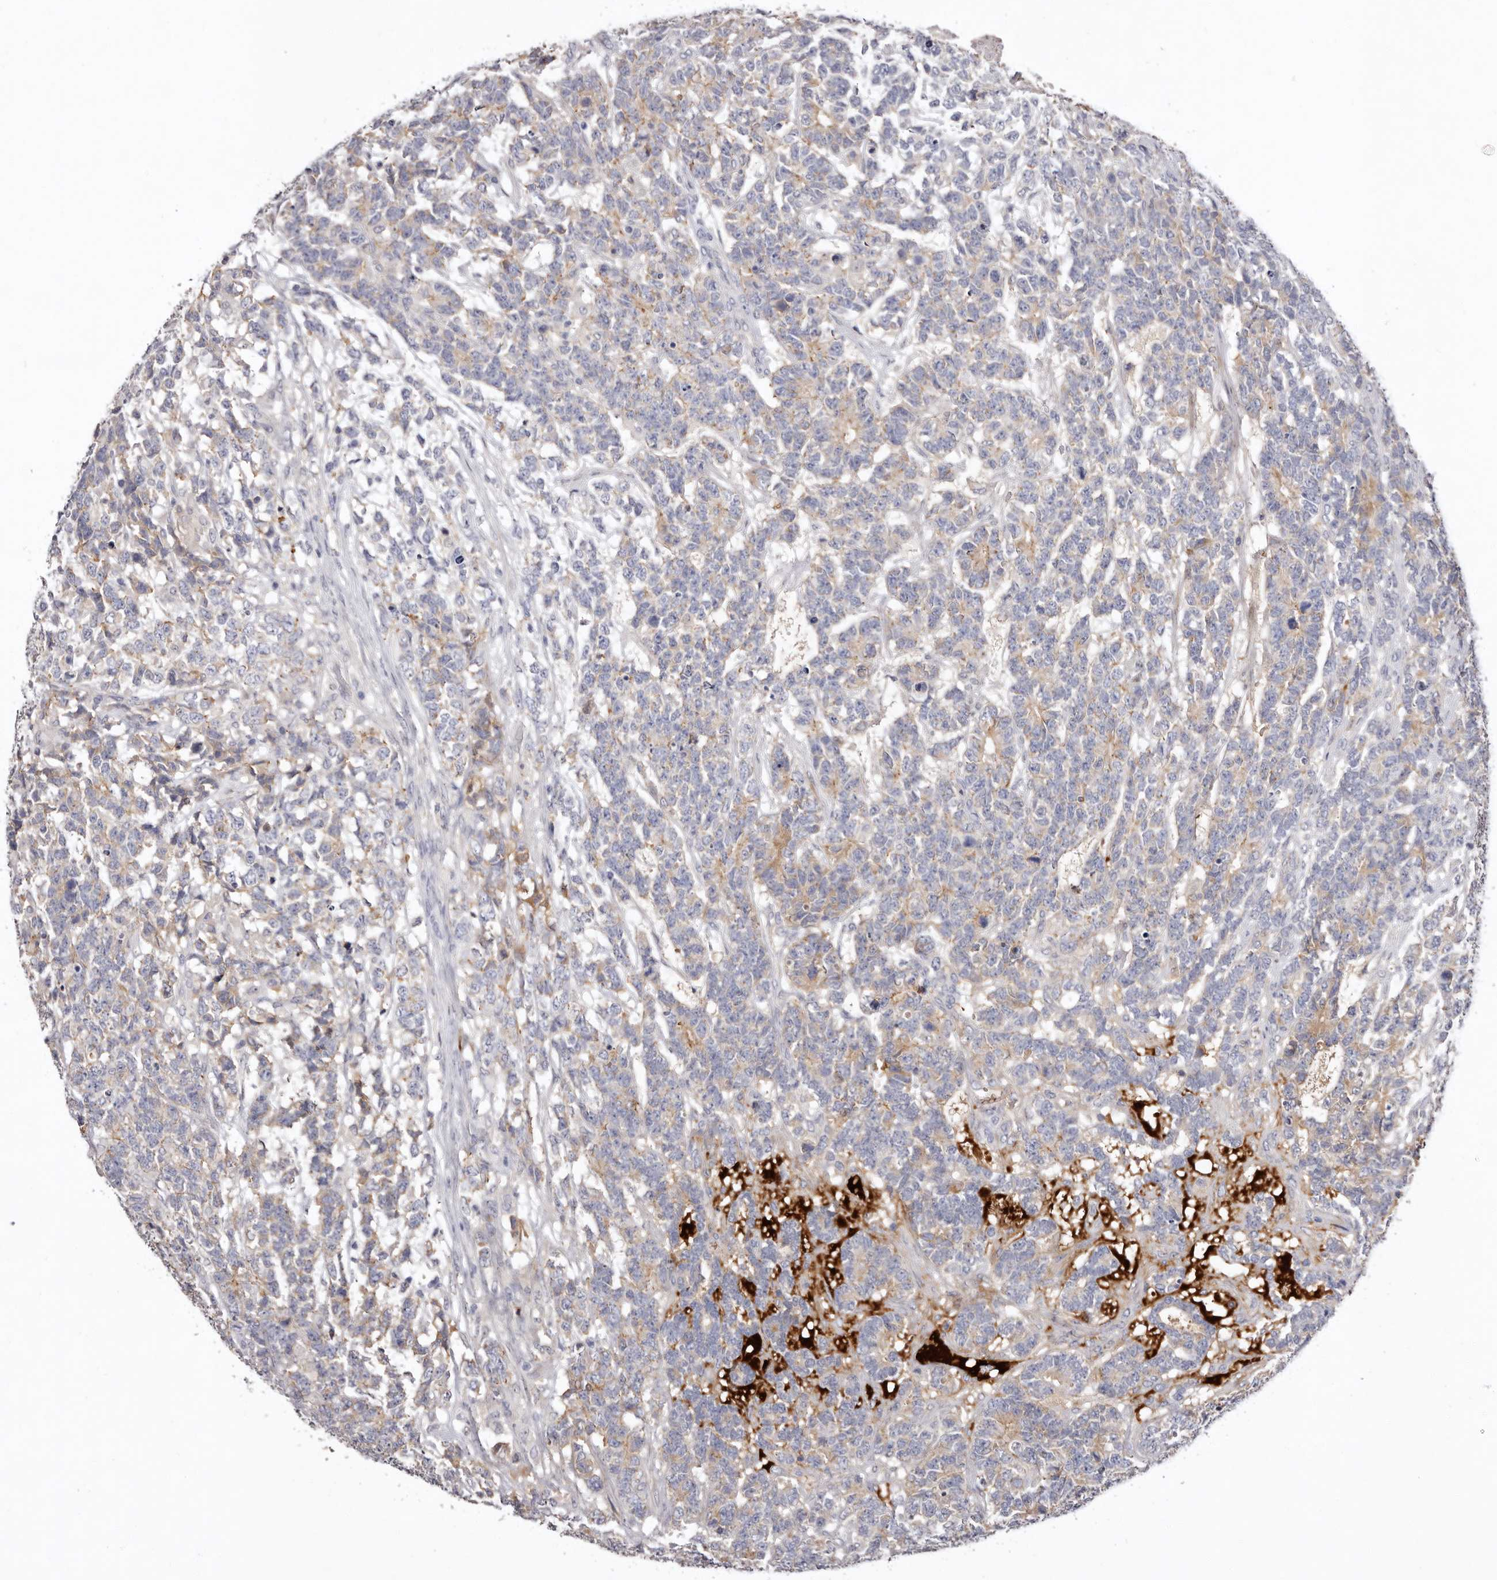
{"staining": {"intensity": "weak", "quantity": "25%-75%", "location": "cytoplasmic/membranous"}, "tissue": "testis cancer", "cell_type": "Tumor cells", "image_type": "cancer", "snomed": [{"axis": "morphology", "description": "Carcinoma, Embryonal, NOS"}, {"axis": "topography", "description": "Testis"}], "caption": "Protein positivity by IHC displays weak cytoplasmic/membranous expression in approximately 25%-75% of tumor cells in testis cancer (embryonal carcinoma).", "gene": "LMLN", "patient": {"sex": "male", "age": 26}}